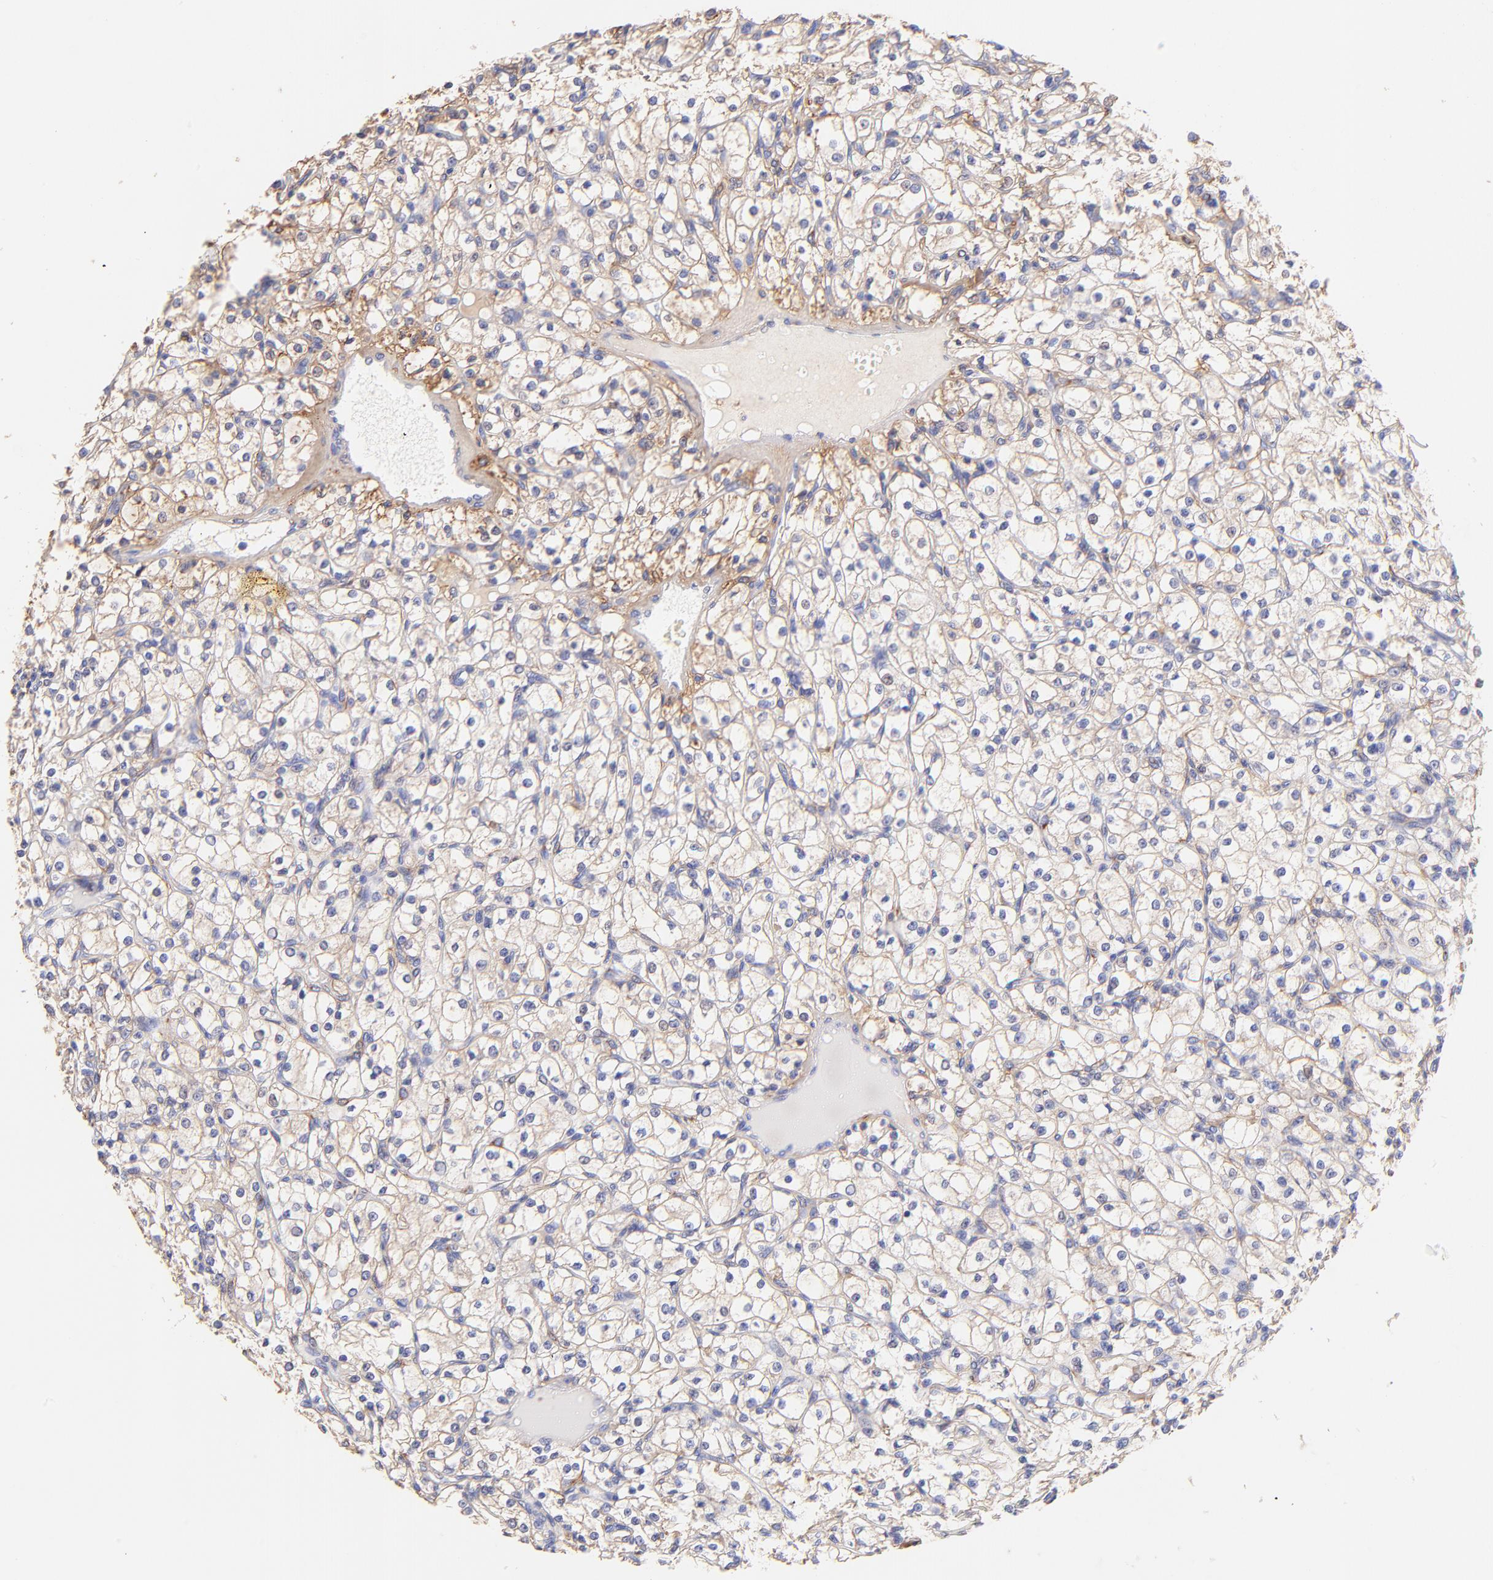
{"staining": {"intensity": "weak", "quantity": "<25%", "location": "cytoplasmic/membranous"}, "tissue": "renal cancer", "cell_type": "Tumor cells", "image_type": "cancer", "snomed": [{"axis": "morphology", "description": "Adenocarcinoma, NOS"}, {"axis": "topography", "description": "Kidney"}], "caption": "Renal adenocarcinoma stained for a protein using IHC demonstrates no positivity tumor cells.", "gene": "BGN", "patient": {"sex": "male", "age": 61}}